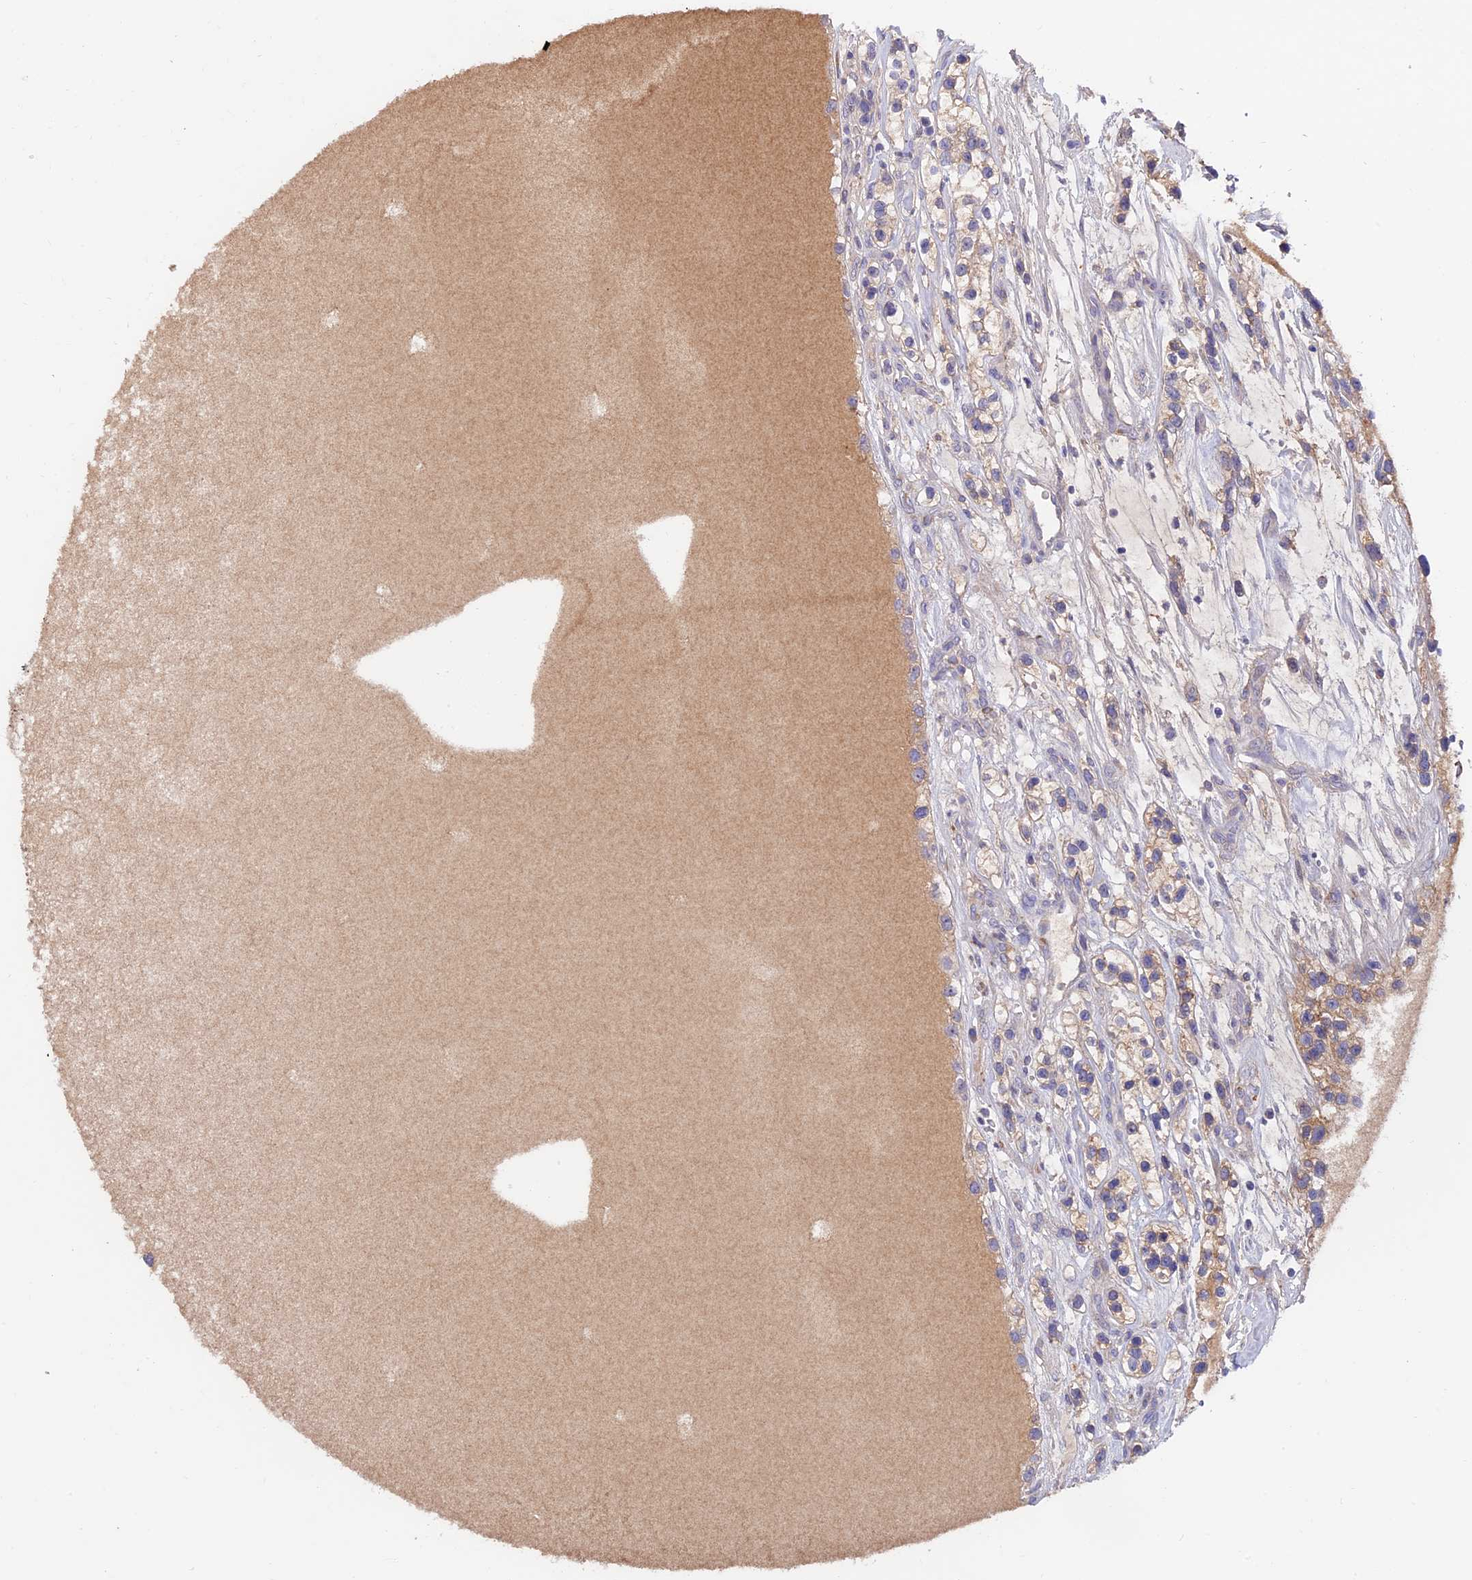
{"staining": {"intensity": "weak", "quantity": "25%-75%", "location": "cytoplasmic/membranous"}, "tissue": "renal cancer", "cell_type": "Tumor cells", "image_type": "cancer", "snomed": [{"axis": "morphology", "description": "Adenocarcinoma, NOS"}, {"axis": "topography", "description": "Kidney"}], "caption": "Renal adenocarcinoma stained with a protein marker reveals weak staining in tumor cells.", "gene": "COL4A3", "patient": {"sex": "female", "age": 57}}